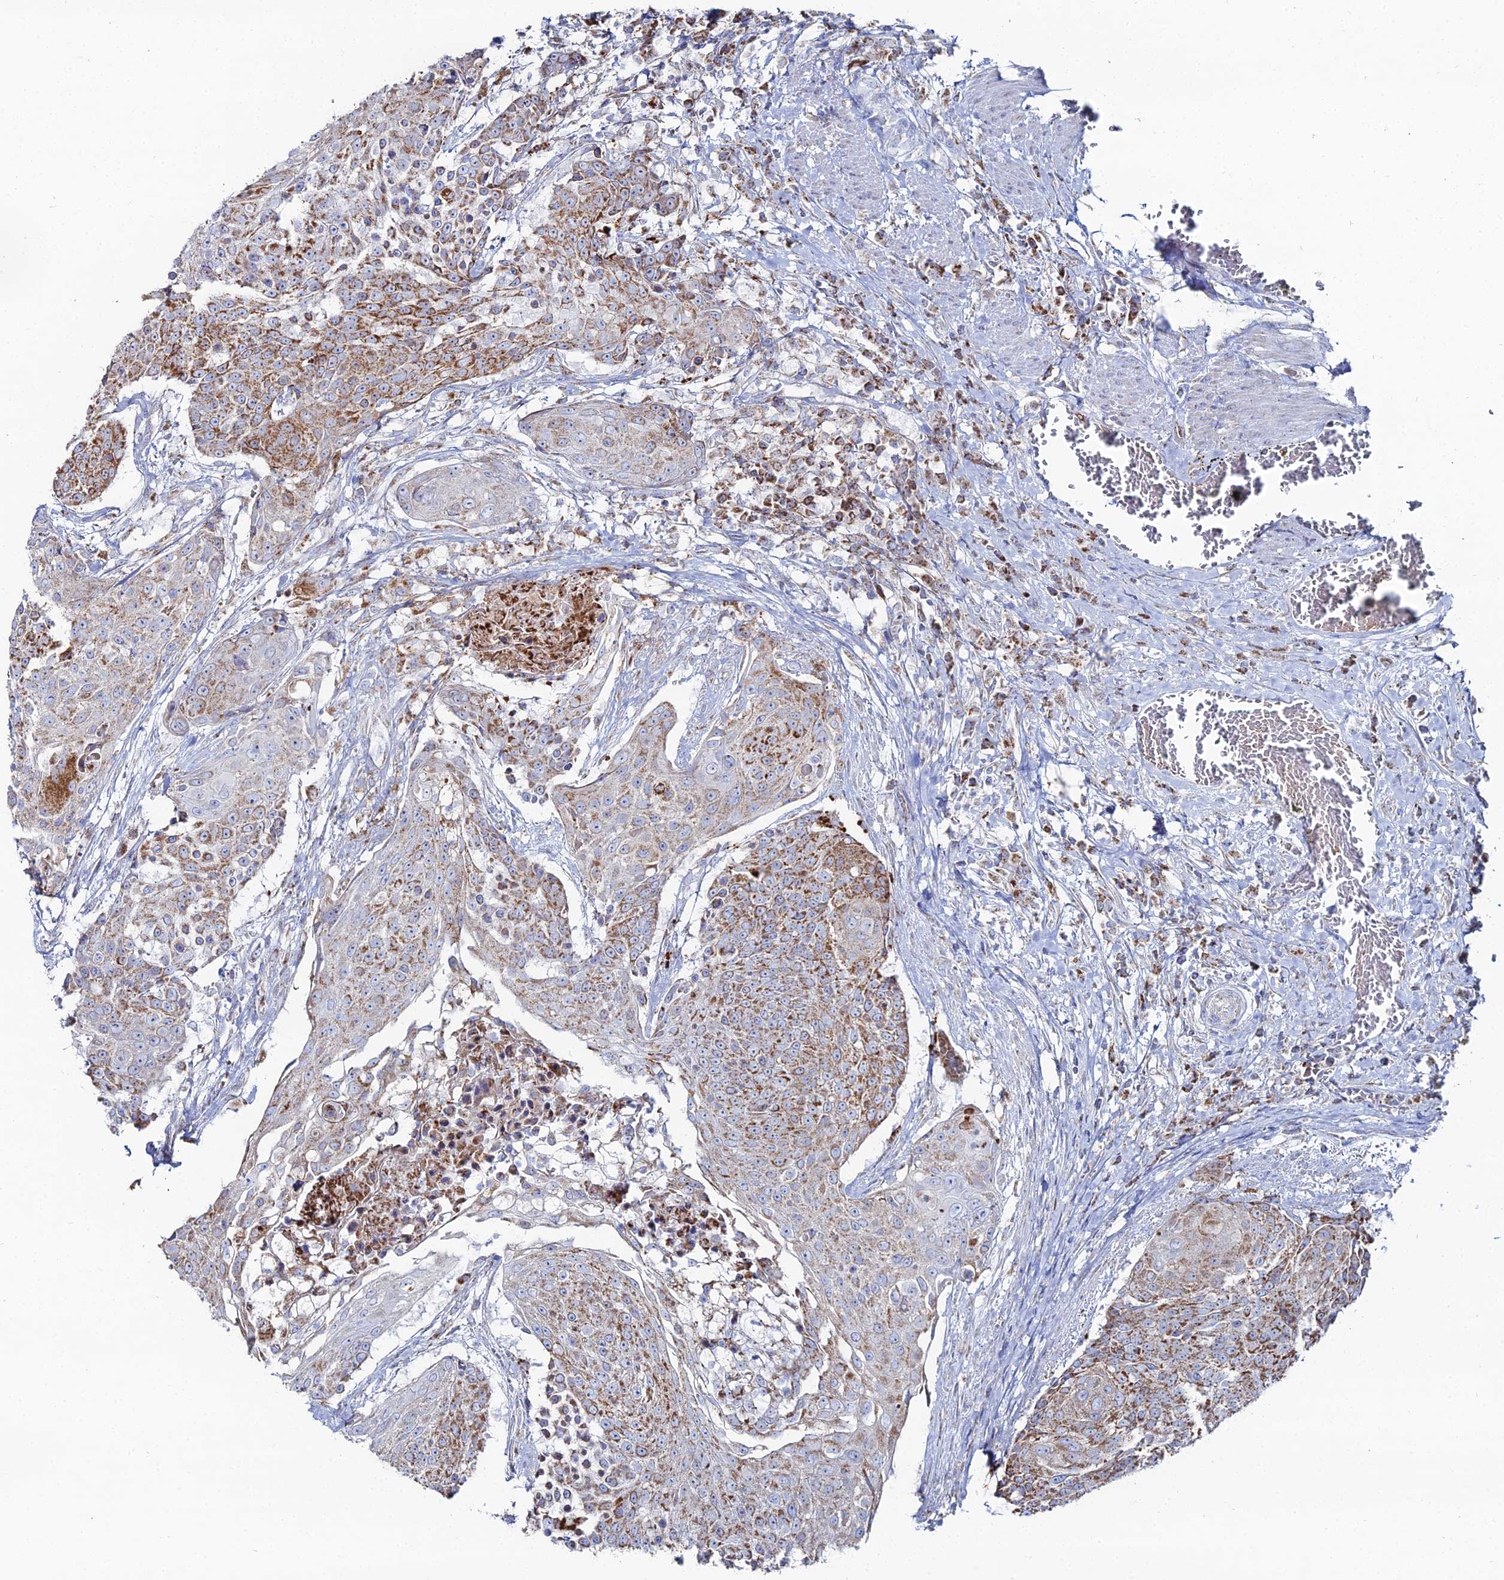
{"staining": {"intensity": "strong", "quantity": "25%-75%", "location": "cytoplasmic/membranous"}, "tissue": "urothelial cancer", "cell_type": "Tumor cells", "image_type": "cancer", "snomed": [{"axis": "morphology", "description": "Urothelial carcinoma, High grade"}, {"axis": "topography", "description": "Urinary bladder"}], "caption": "IHC micrograph of neoplastic tissue: urothelial carcinoma (high-grade) stained using immunohistochemistry (IHC) displays high levels of strong protein expression localized specifically in the cytoplasmic/membranous of tumor cells, appearing as a cytoplasmic/membranous brown color.", "gene": "MPC1", "patient": {"sex": "female", "age": 63}}